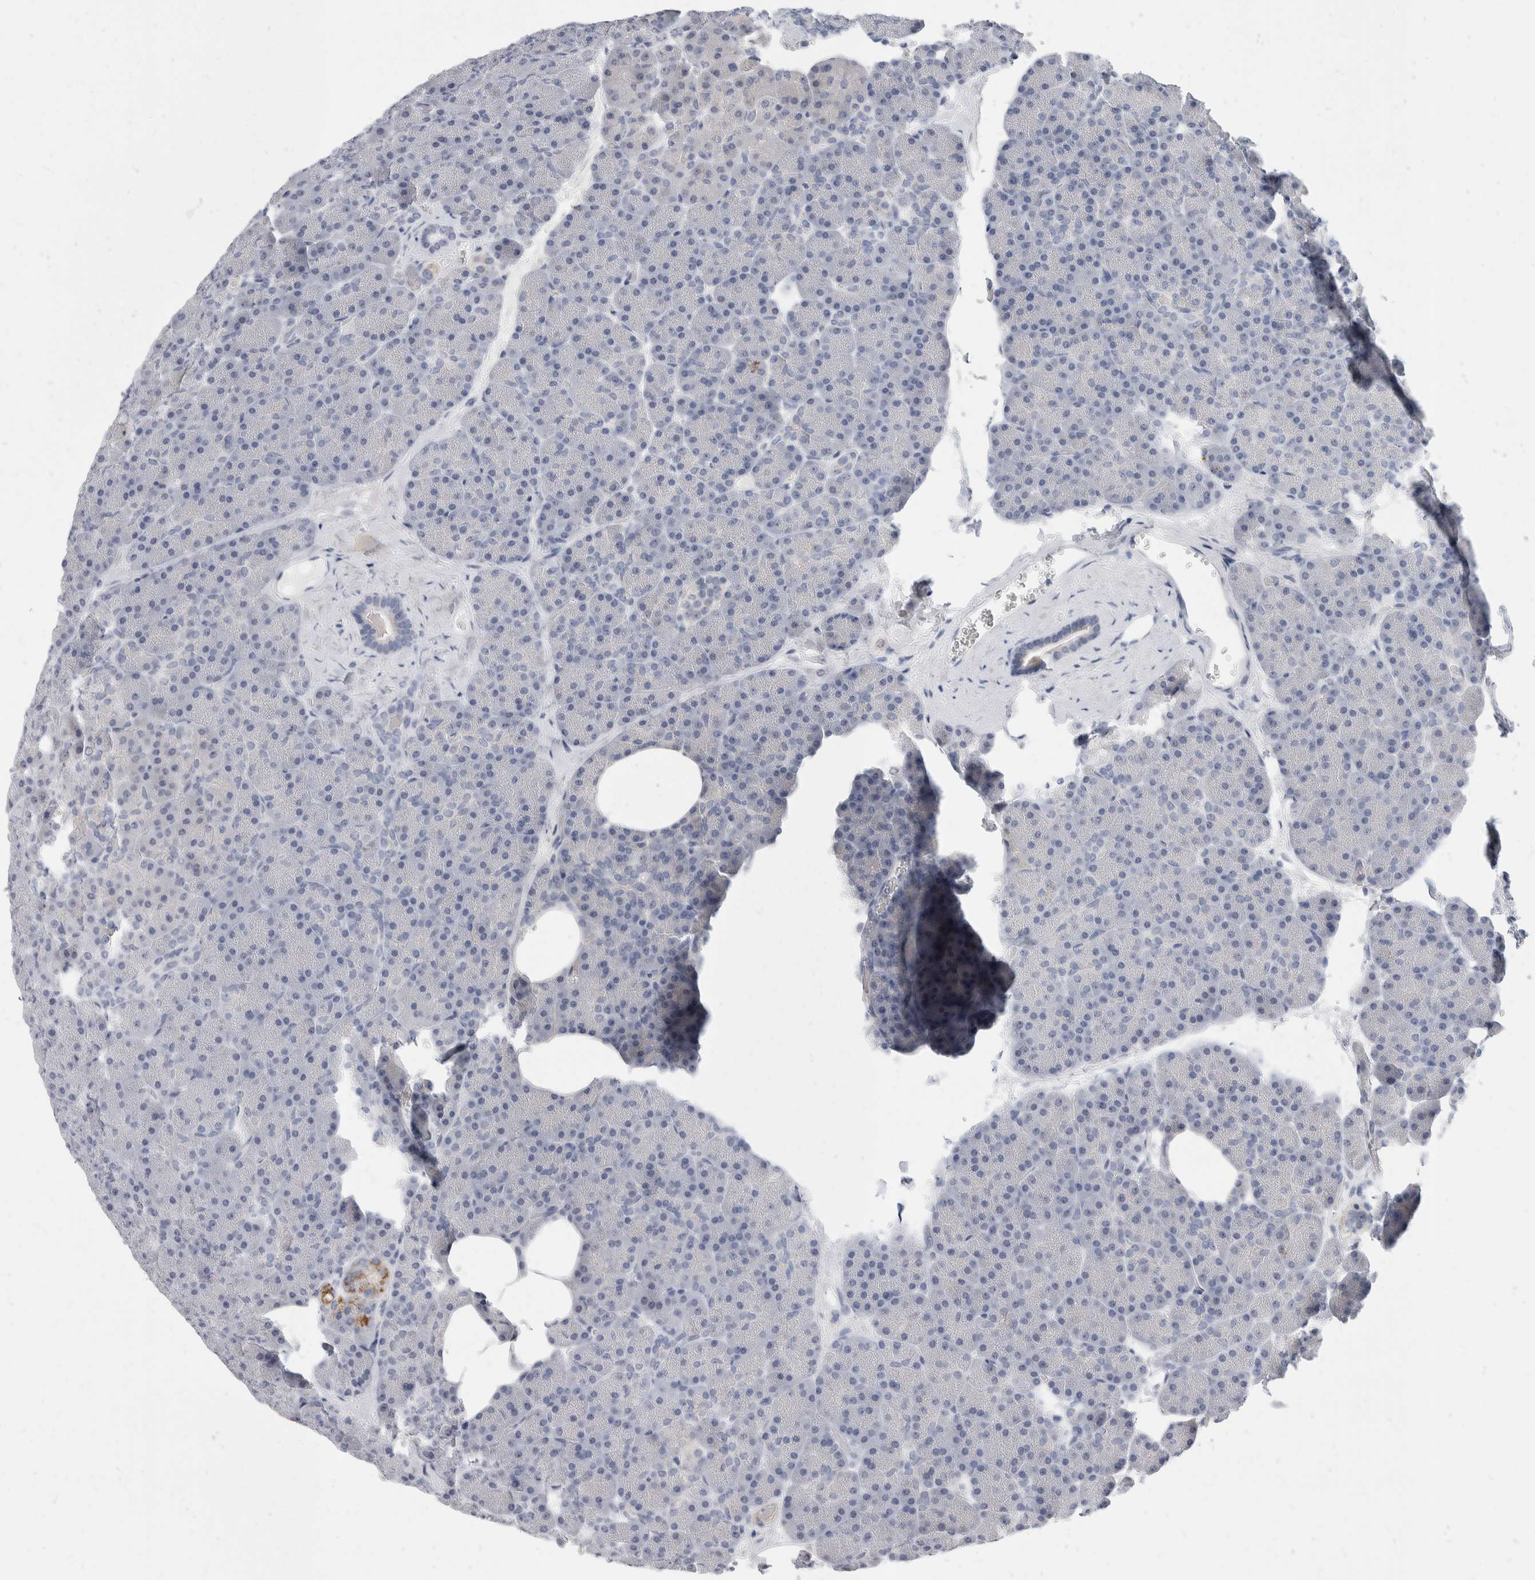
{"staining": {"intensity": "strong", "quantity": "<25%", "location": "cytoplasmic/membranous"}, "tissue": "pancreas", "cell_type": "Exocrine glandular cells", "image_type": "normal", "snomed": [{"axis": "morphology", "description": "Normal tissue, NOS"}, {"axis": "morphology", "description": "Carcinoid, malignant, NOS"}, {"axis": "topography", "description": "Pancreas"}], "caption": "A high-resolution photomicrograph shows IHC staining of normal pancreas, which demonstrates strong cytoplasmic/membranous expression in about <25% of exocrine glandular cells.", "gene": "CATSPERD", "patient": {"sex": "female", "age": 35}}